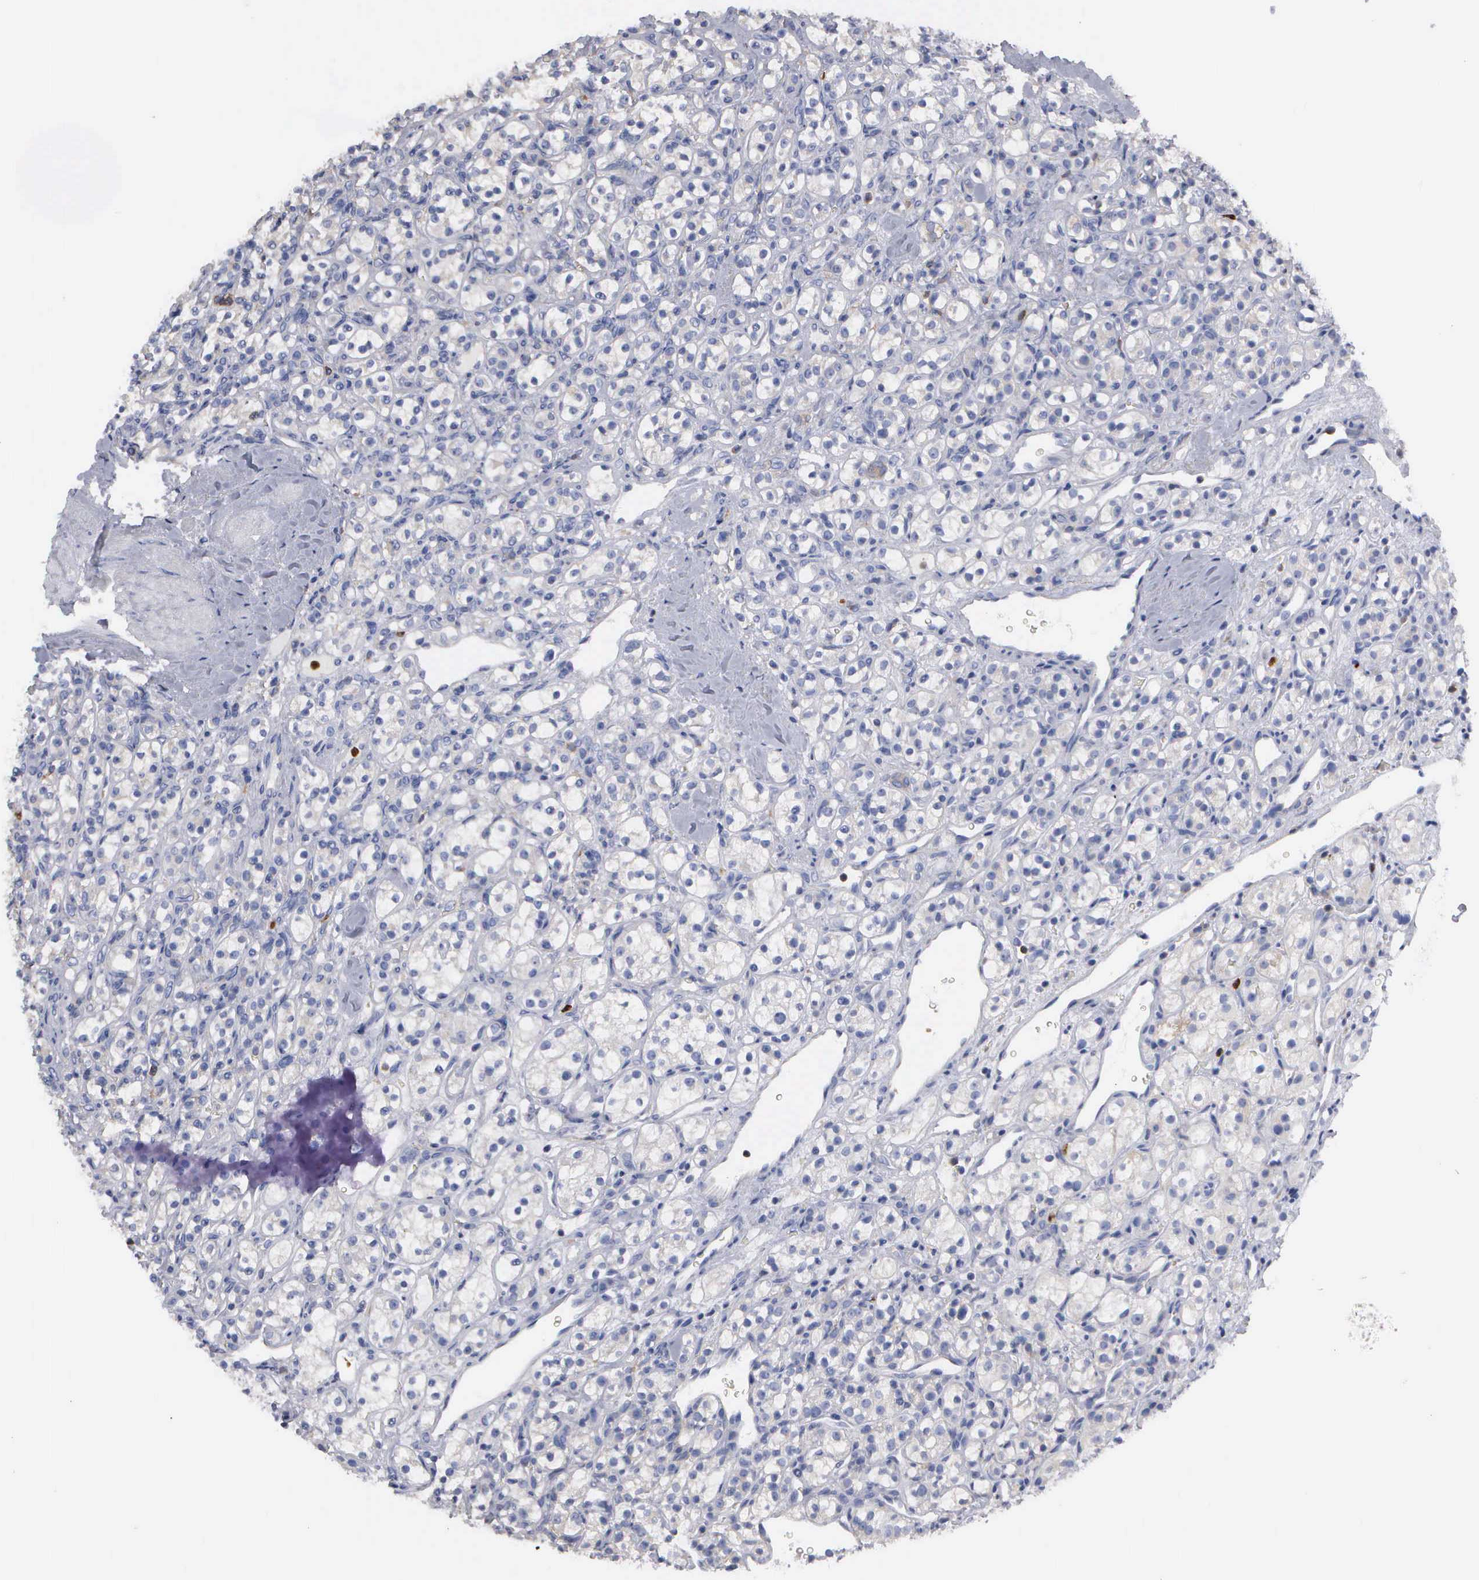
{"staining": {"intensity": "negative", "quantity": "none", "location": "none"}, "tissue": "renal cancer", "cell_type": "Tumor cells", "image_type": "cancer", "snomed": [{"axis": "morphology", "description": "Adenocarcinoma, NOS"}, {"axis": "topography", "description": "Kidney"}], "caption": "This histopathology image is of renal cancer stained with IHC to label a protein in brown with the nuclei are counter-stained blue. There is no positivity in tumor cells.", "gene": "G6PD", "patient": {"sex": "male", "age": 77}}